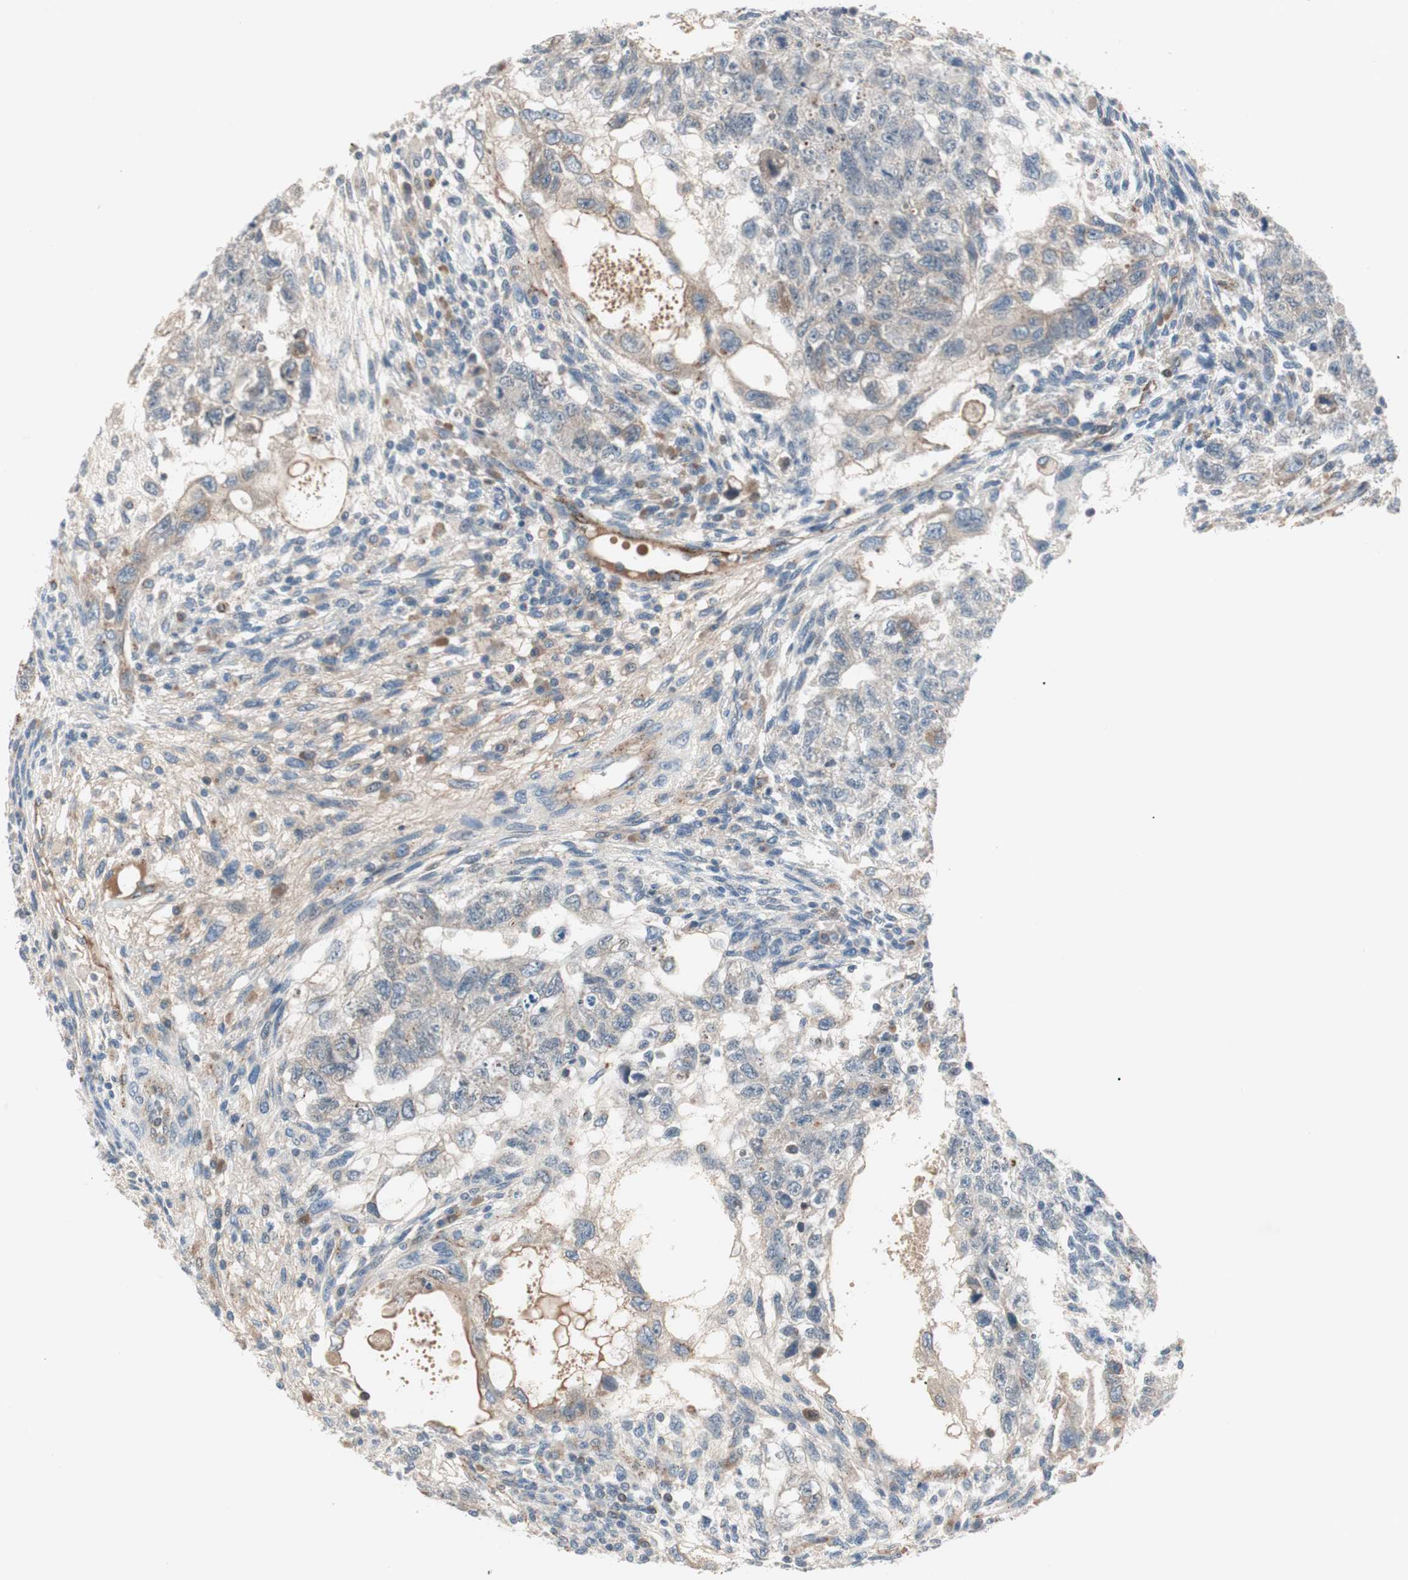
{"staining": {"intensity": "negative", "quantity": "none", "location": "none"}, "tissue": "testis cancer", "cell_type": "Tumor cells", "image_type": "cancer", "snomed": [{"axis": "morphology", "description": "Normal tissue, NOS"}, {"axis": "morphology", "description": "Carcinoma, Embryonal, NOS"}, {"axis": "topography", "description": "Testis"}], "caption": "The IHC photomicrograph has no significant expression in tumor cells of testis cancer tissue. (Immunohistochemistry (ihc), brightfield microscopy, high magnification).", "gene": "FGFR4", "patient": {"sex": "male", "age": 36}}